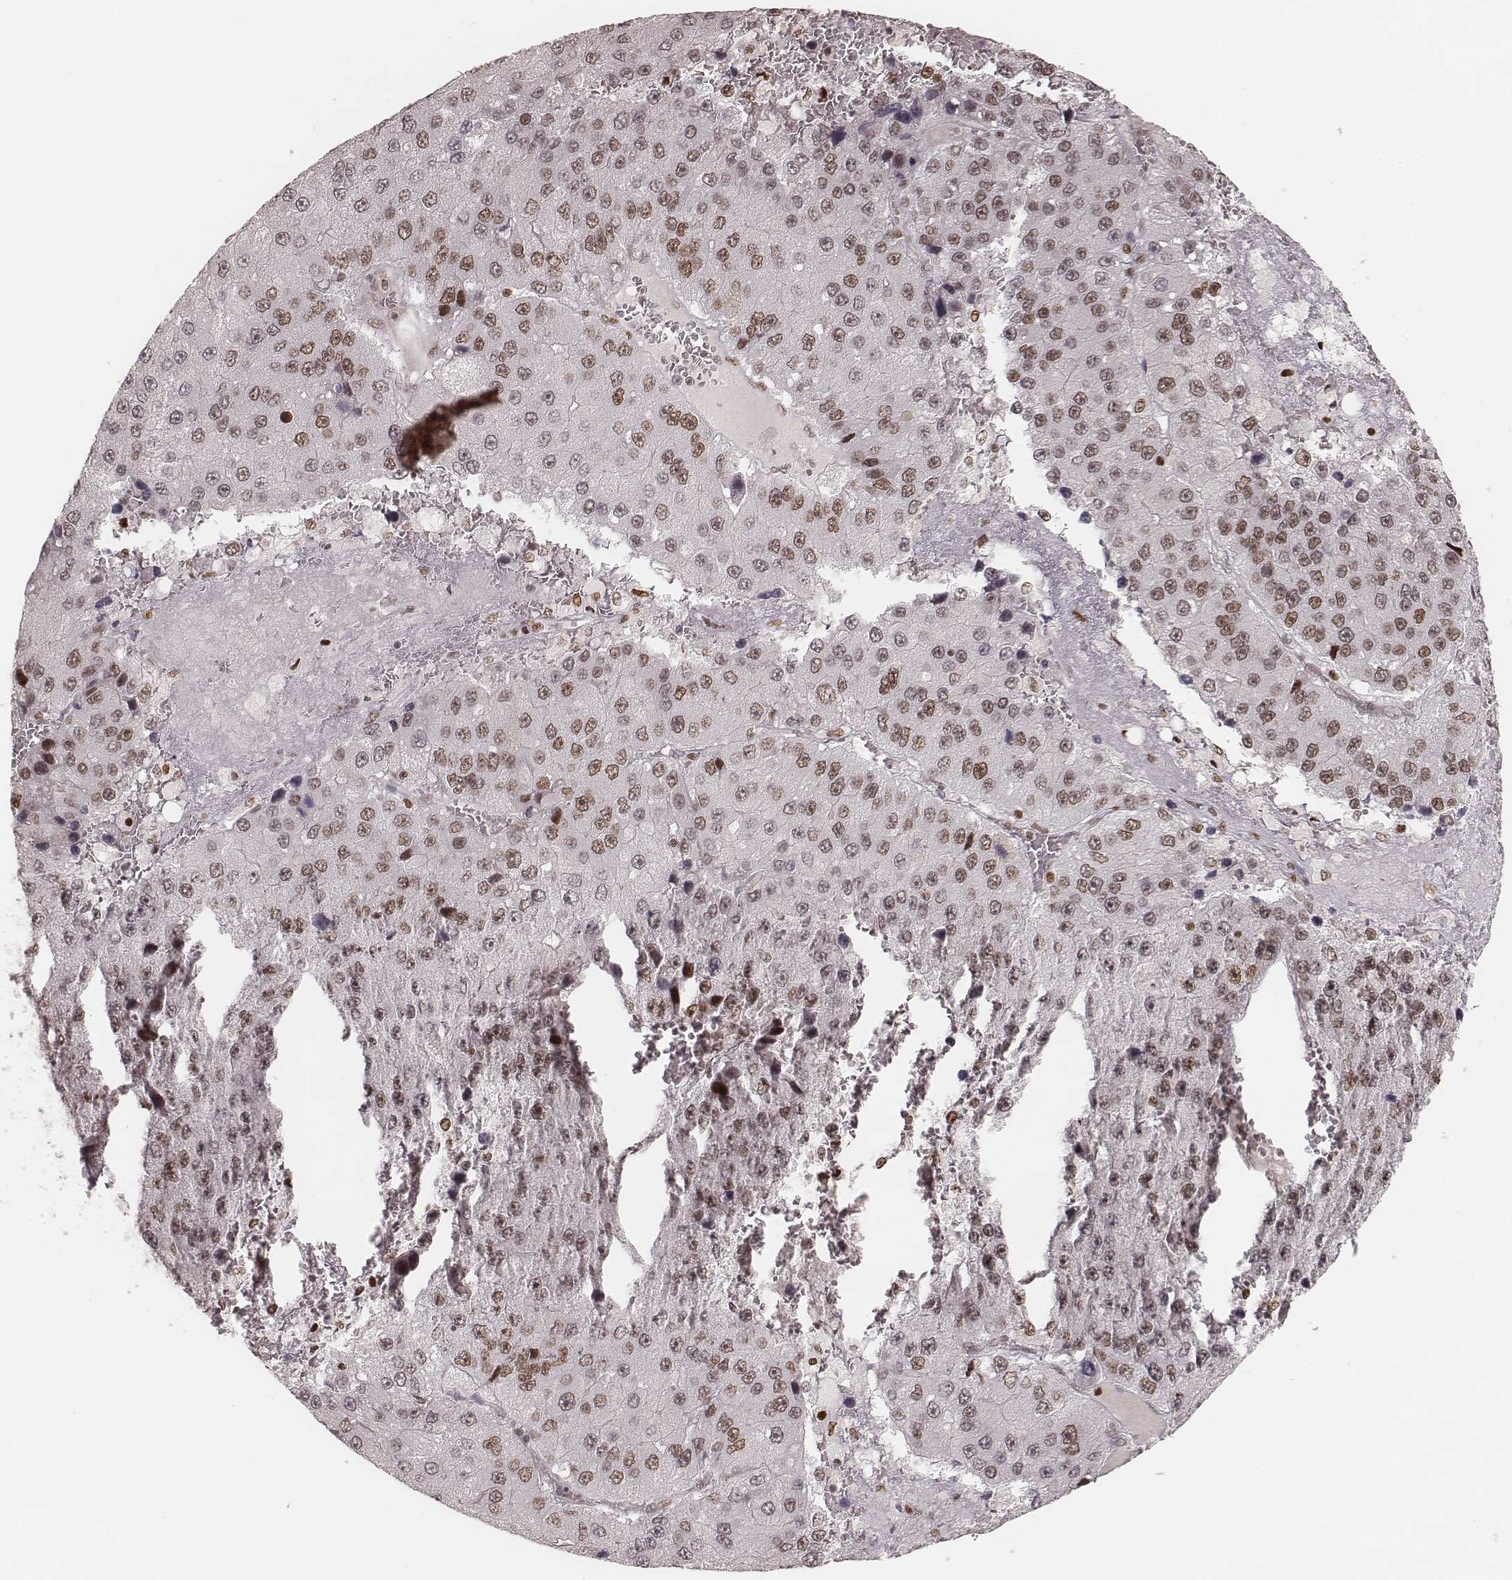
{"staining": {"intensity": "moderate", "quantity": "25%-75%", "location": "nuclear"}, "tissue": "liver cancer", "cell_type": "Tumor cells", "image_type": "cancer", "snomed": [{"axis": "morphology", "description": "Carcinoma, Hepatocellular, NOS"}, {"axis": "topography", "description": "Liver"}], "caption": "There is medium levels of moderate nuclear expression in tumor cells of liver hepatocellular carcinoma, as demonstrated by immunohistochemical staining (brown color).", "gene": "HNRNPC", "patient": {"sex": "female", "age": 73}}